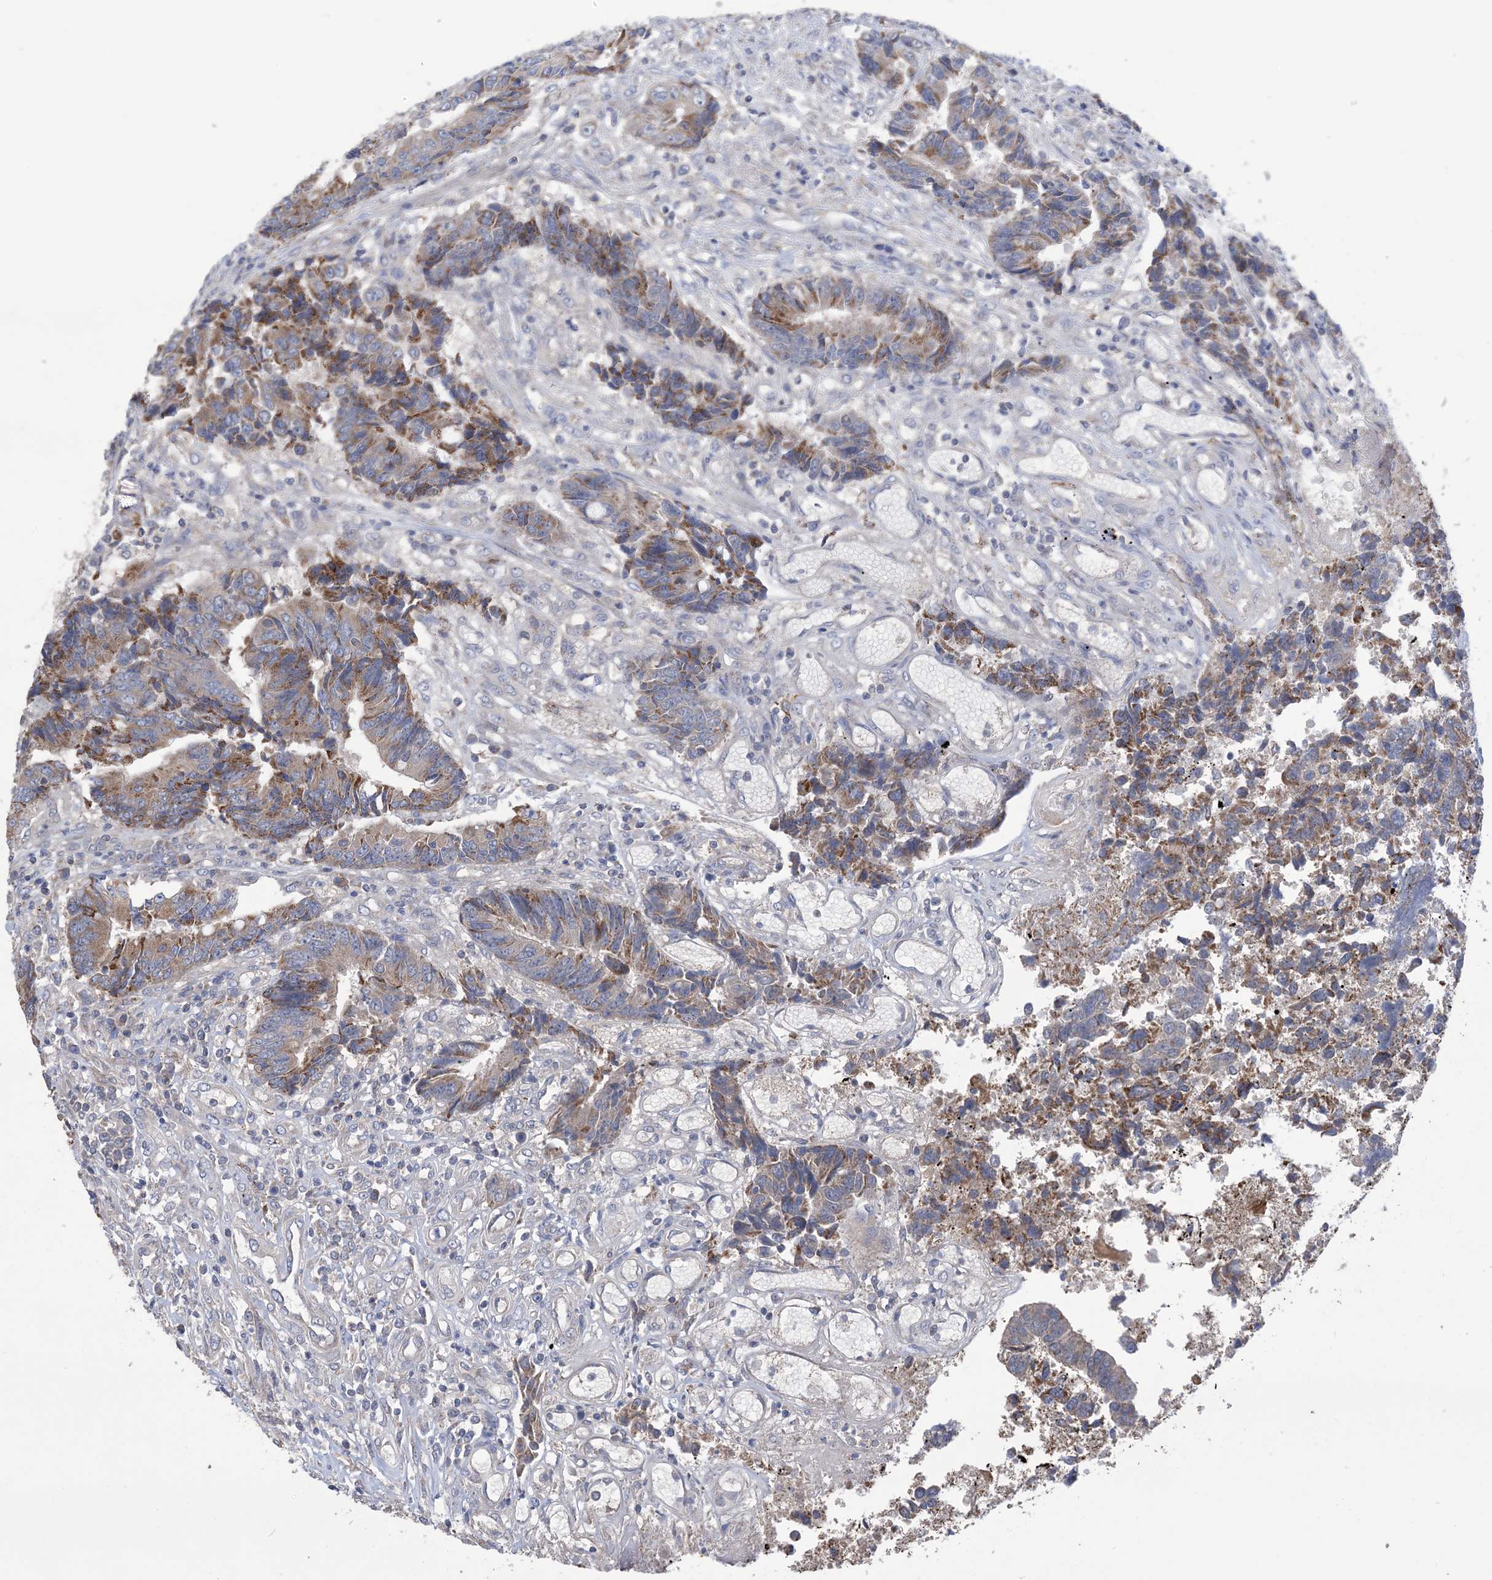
{"staining": {"intensity": "moderate", "quantity": "25%-75%", "location": "cytoplasmic/membranous"}, "tissue": "colorectal cancer", "cell_type": "Tumor cells", "image_type": "cancer", "snomed": [{"axis": "morphology", "description": "Adenocarcinoma, NOS"}, {"axis": "topography", "description": "Rectum"}], "caption": "Adenocarcinoma (colorectal) was stained to show a protein in brown. There is medium levels of moderate cytoplasmic/membranous staining in approximately 25%-75% of tumor cells.", "gene": "CLEC16A", "patient": {"sex": "male", "age": 84}}